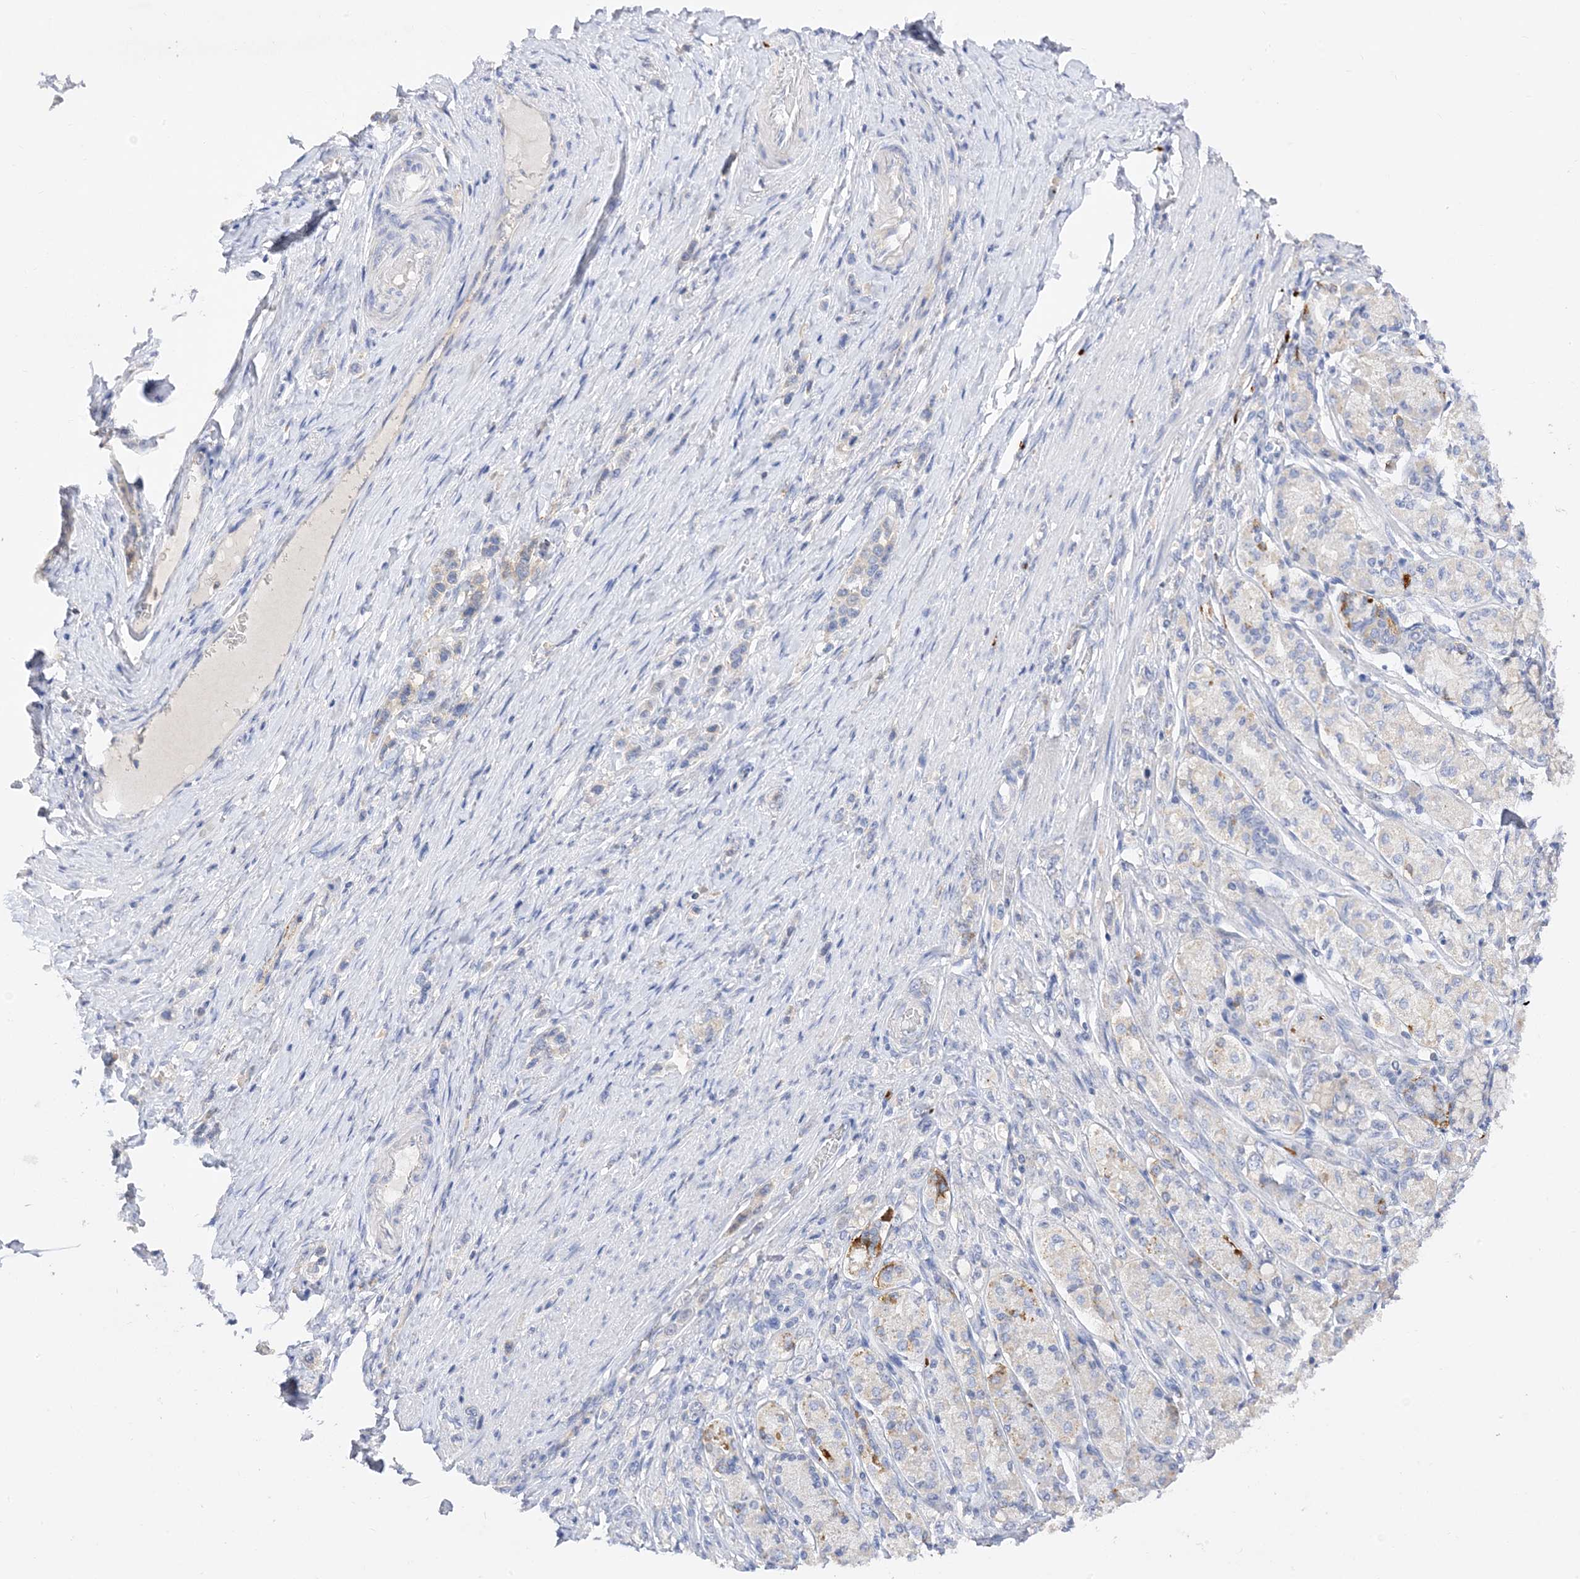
{"staining": {"intensity": "negative", "quantity": "none", "location": "none"}, "tissue": "stomach cancer", "cell_type": "Tumor cells", "image_type": "cancer", "snomed": [{"axis": "morphology", "description": "Adenocarcinoma, NOS"}, {"axis": "topography", "description": "Stomach"}], "caption": "A high-resolution micrograph shows immunohistochemistry staining of stomach adenocarcinoma, which demonstrates no significant expression in tumor cells. The staining was performed using DAB to visualize the protein expression in brown, while the nuclei were stained in blue with hematoxylin (Magnification: 20x).", "gene": "ARV1", "patient": {"sex": "female", "age": 65}}